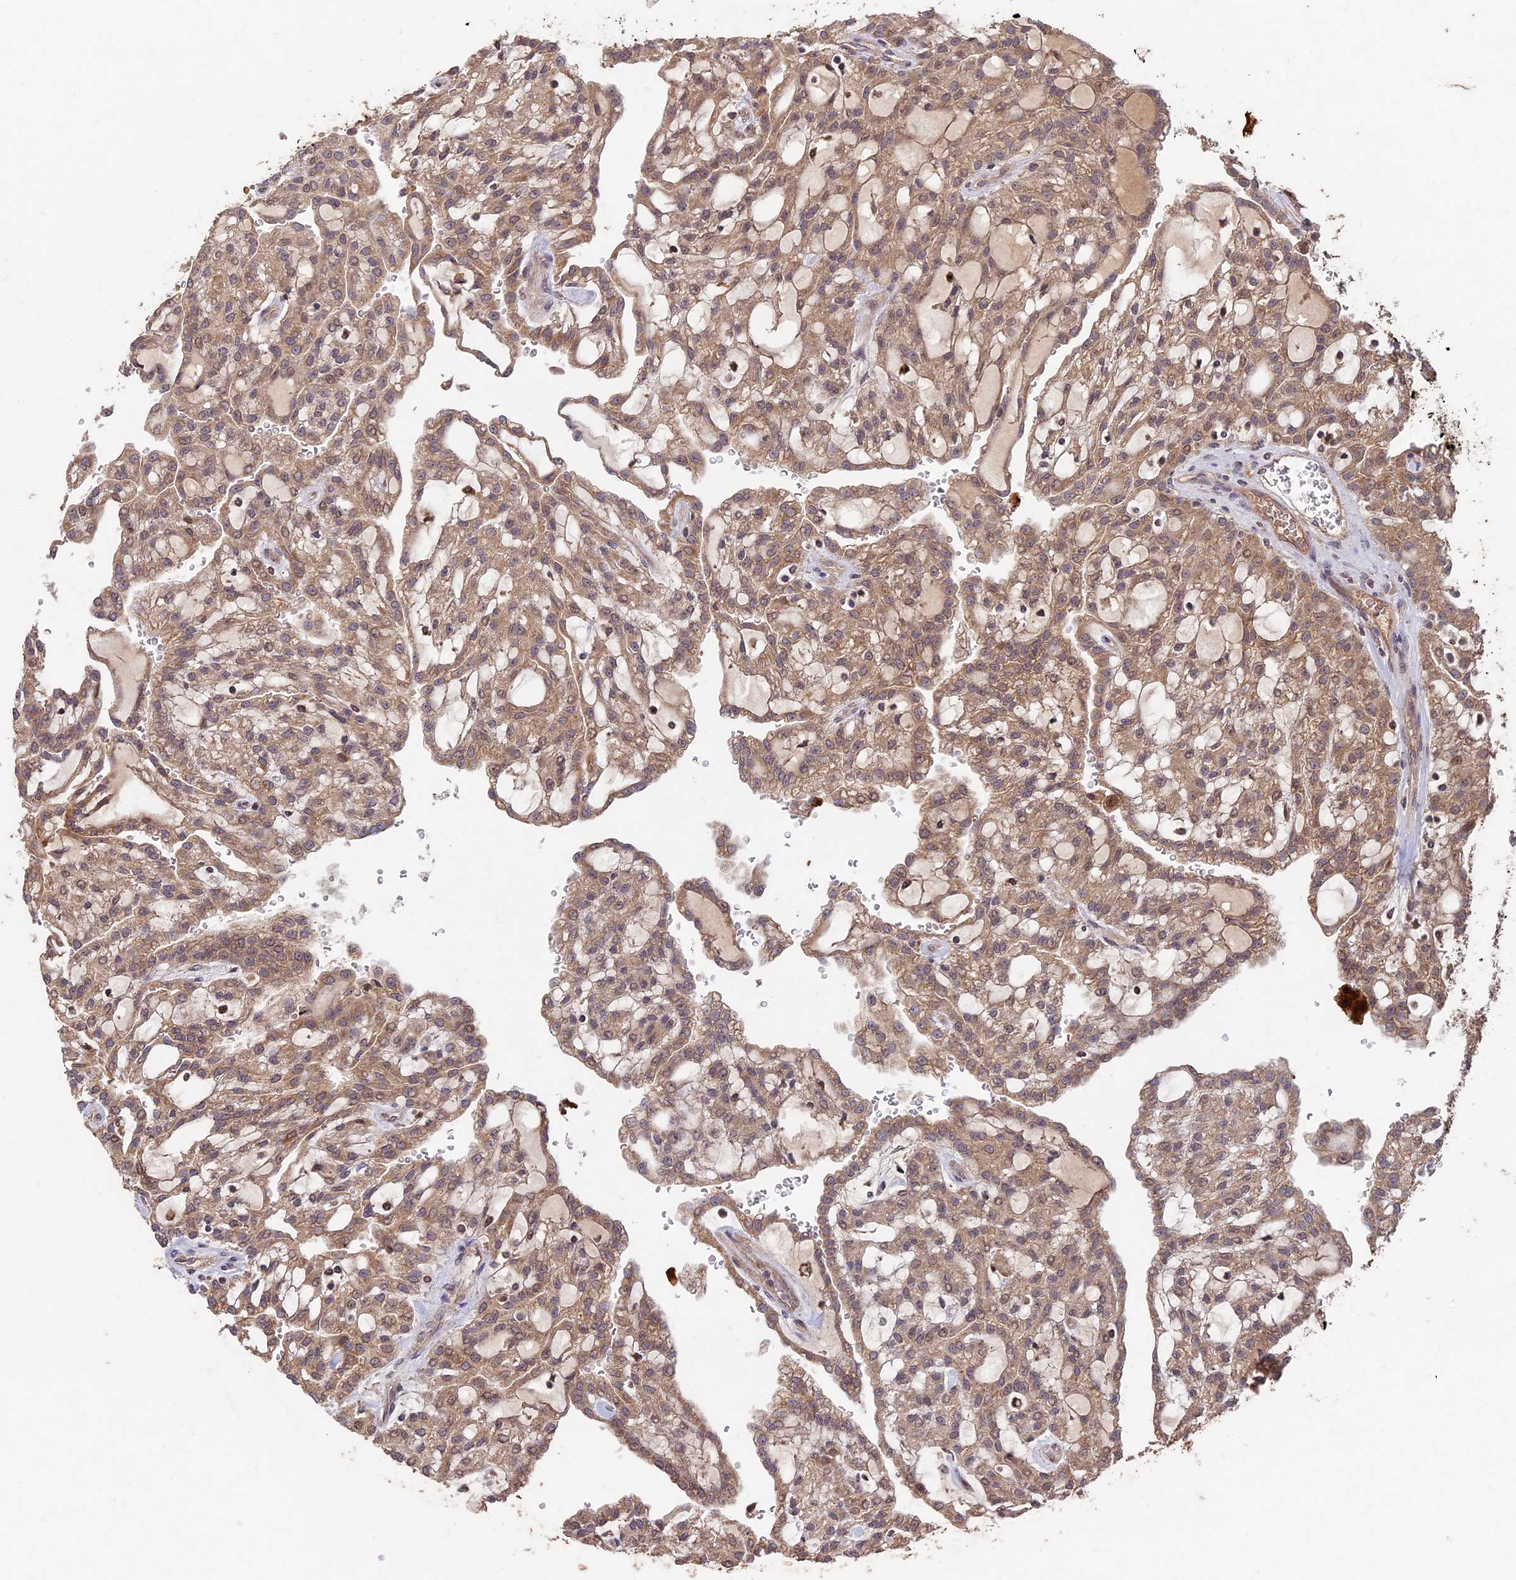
{"staining": {"intensity": "moderate", "quantity": ">75%", "location": "cytoplasmic/membranous"}, "tissue": "renal cancer", "cell_type": "Tumor cells", "image_type": "cancer", "snomed": [{"axis": "morphology", "description": "Adenocarcinoma, NOS"}, {"axis": "topography", "description": "Kidney"}], "caption": "Renal adenocarcinoma stained with a brown dye reveals moderate cytoplasmic/membranous positive expression in approximately >75% of tumor cells.", "gene": "RCCD1", "patient": {"sex": "male", "age": 63}}